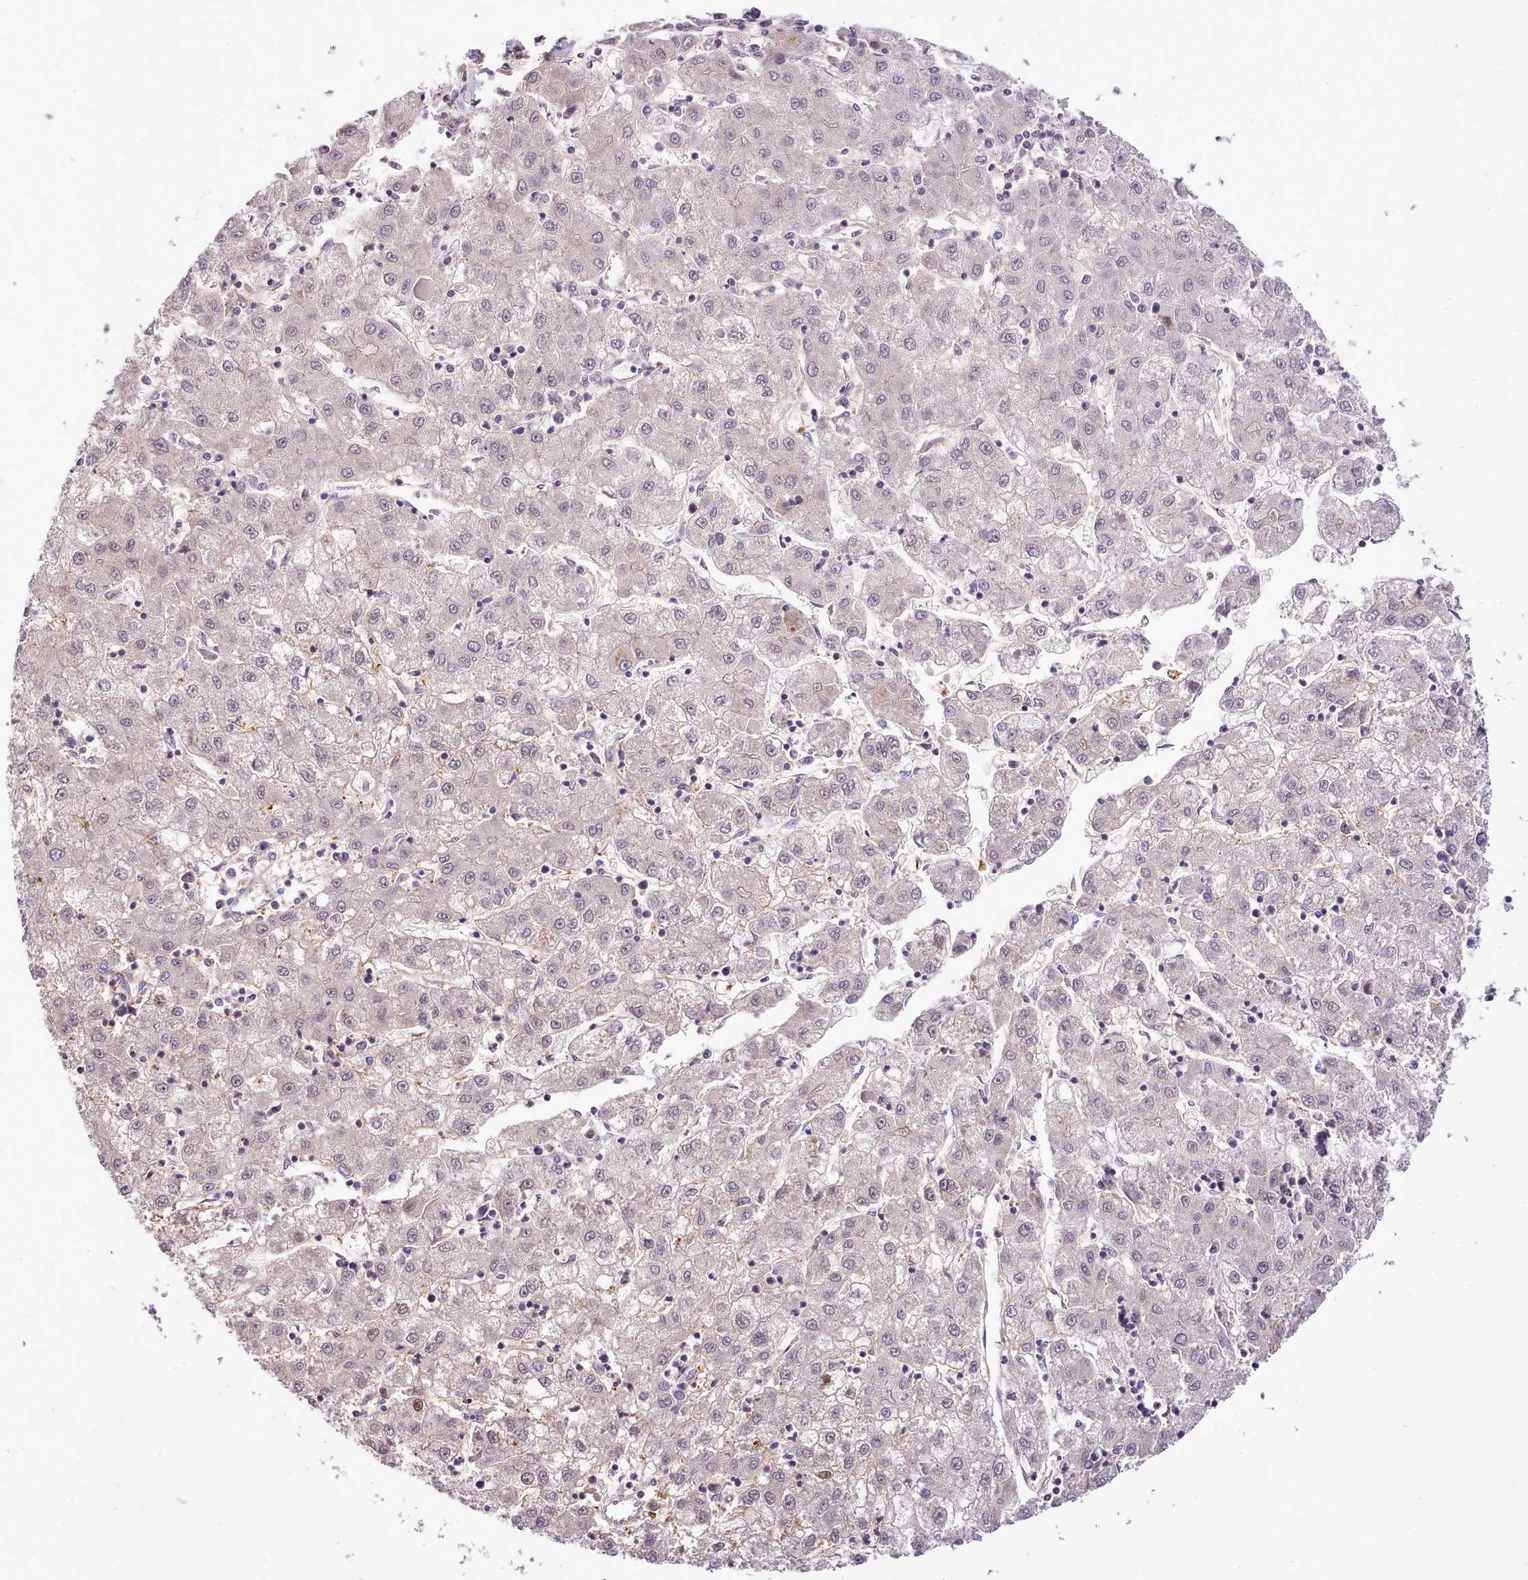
{"staining": {"intensity": "moderate", "quantity": "<25%", "location": "nuclear"}, "tissue": "liver cancer", "cell_type": "Tumor cells", "image_type": "cancer", "snomed": [{"axis": "morphology", "description": "Carcinoma, Hepatocellular, NOS"}, {"axis": "topography", "description": "Liver"}], "caption": "Hepatocellular carcinoma (liver) tissue reveals moderate nuclear expression in about <25% of tumor cells", "gene": "HOXB7", "patient": {"sex": "male", "age": 72}}